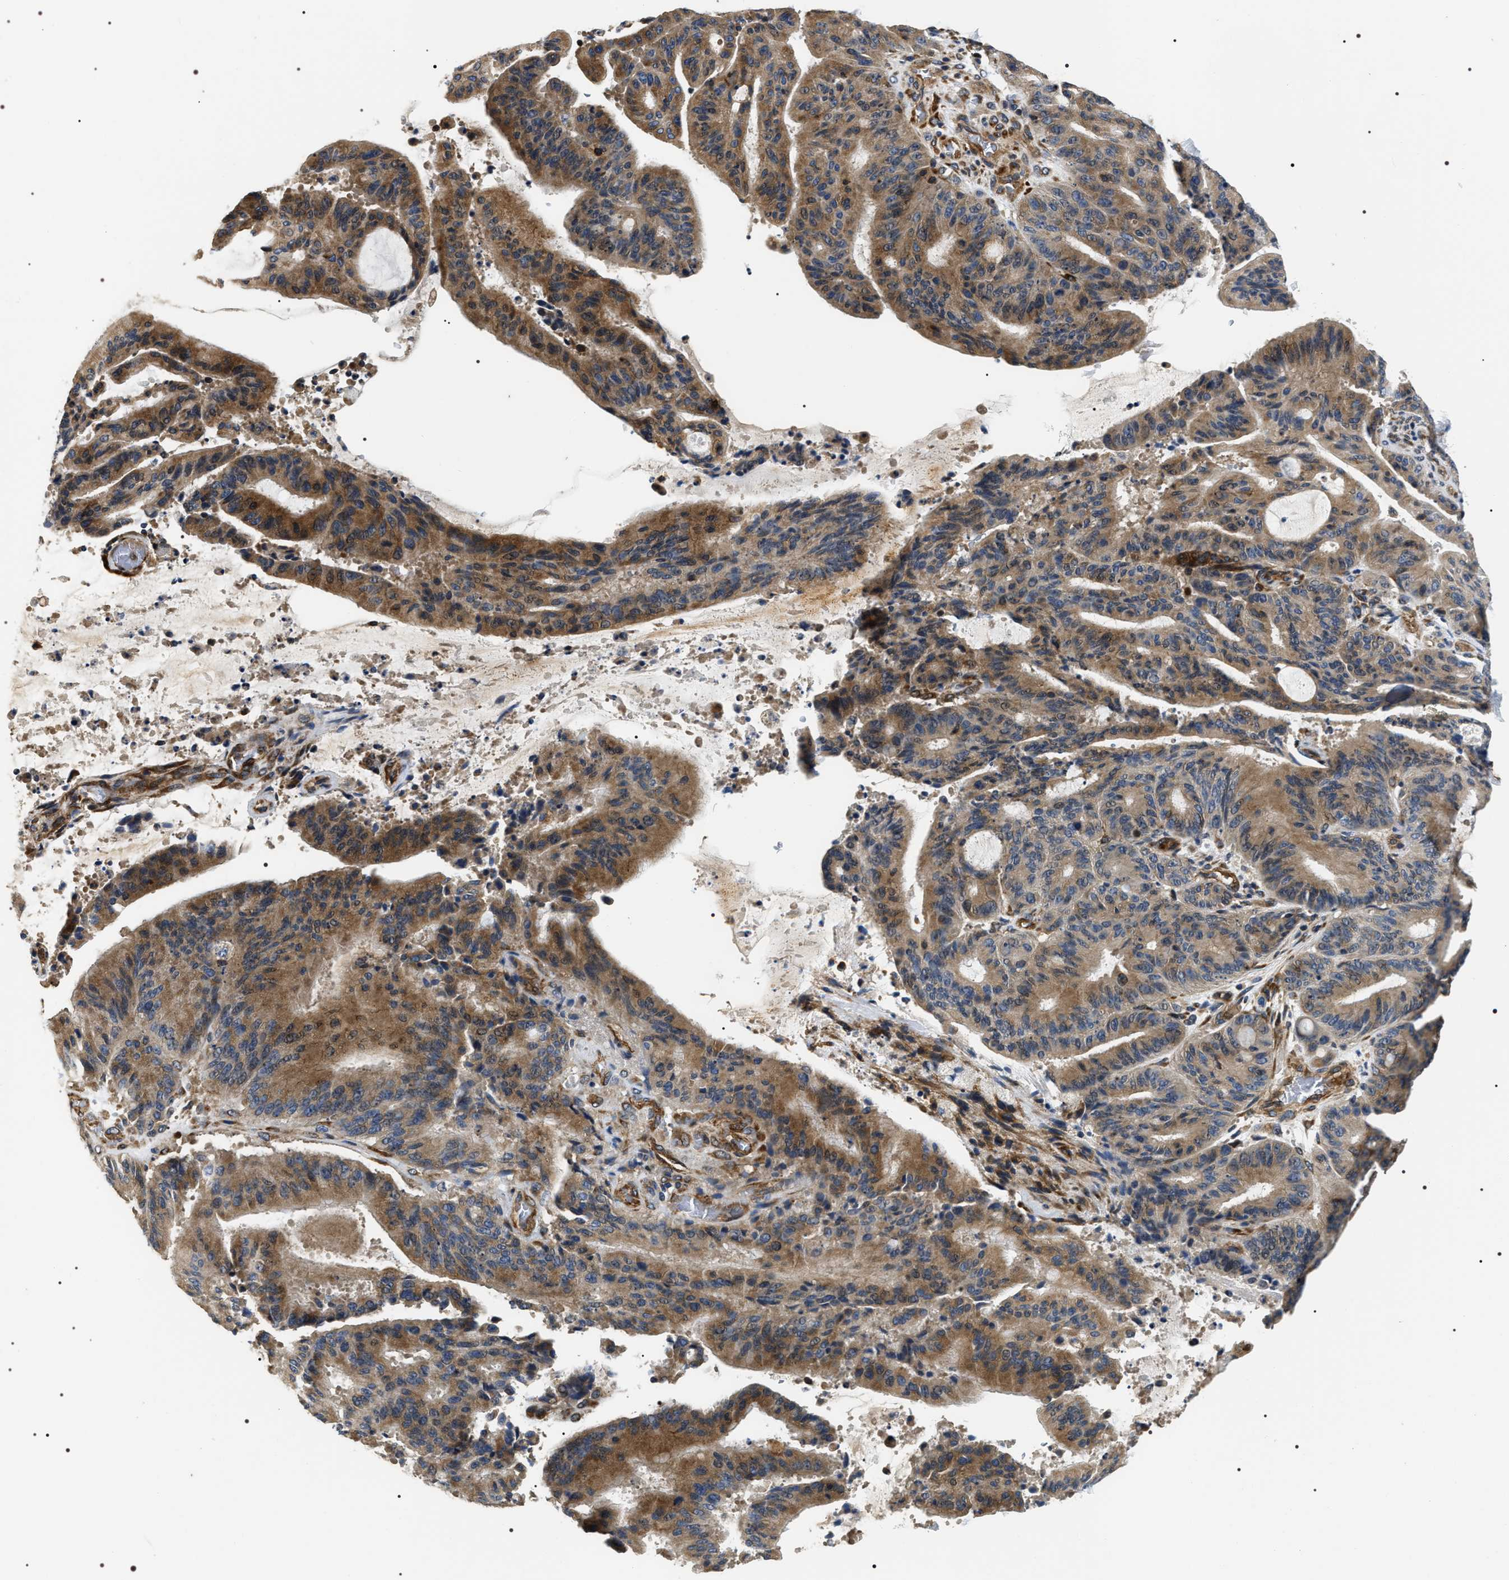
{"staining": {"intensity": "moderate", "quantity": ">75%", "location": "cytoplasmic/membranous"}, "tissue": "liver cancer", "cell_type": "Tumor cells", "image_type": "cancer", "snomed": [{"axis": "morphology", "description": "Normal tissue, NOS"}, {"axis": "morphology", "description": "Cholangiocarcinoma"}, {"axis": "topography", "description": "Liver"}, {"axis": "topography", "description": "Peripheral nerve tissue"}], "caption": "A photomicrograph showing moderate cytoplasmic/membranous expression in about >75% of tumor cells in liver cholangiocarcinoma, as visualized by brown immunohistochemical staining.", "gene": "ZC3HAV1L", "patient": {"sex": "female", "age": 73}}